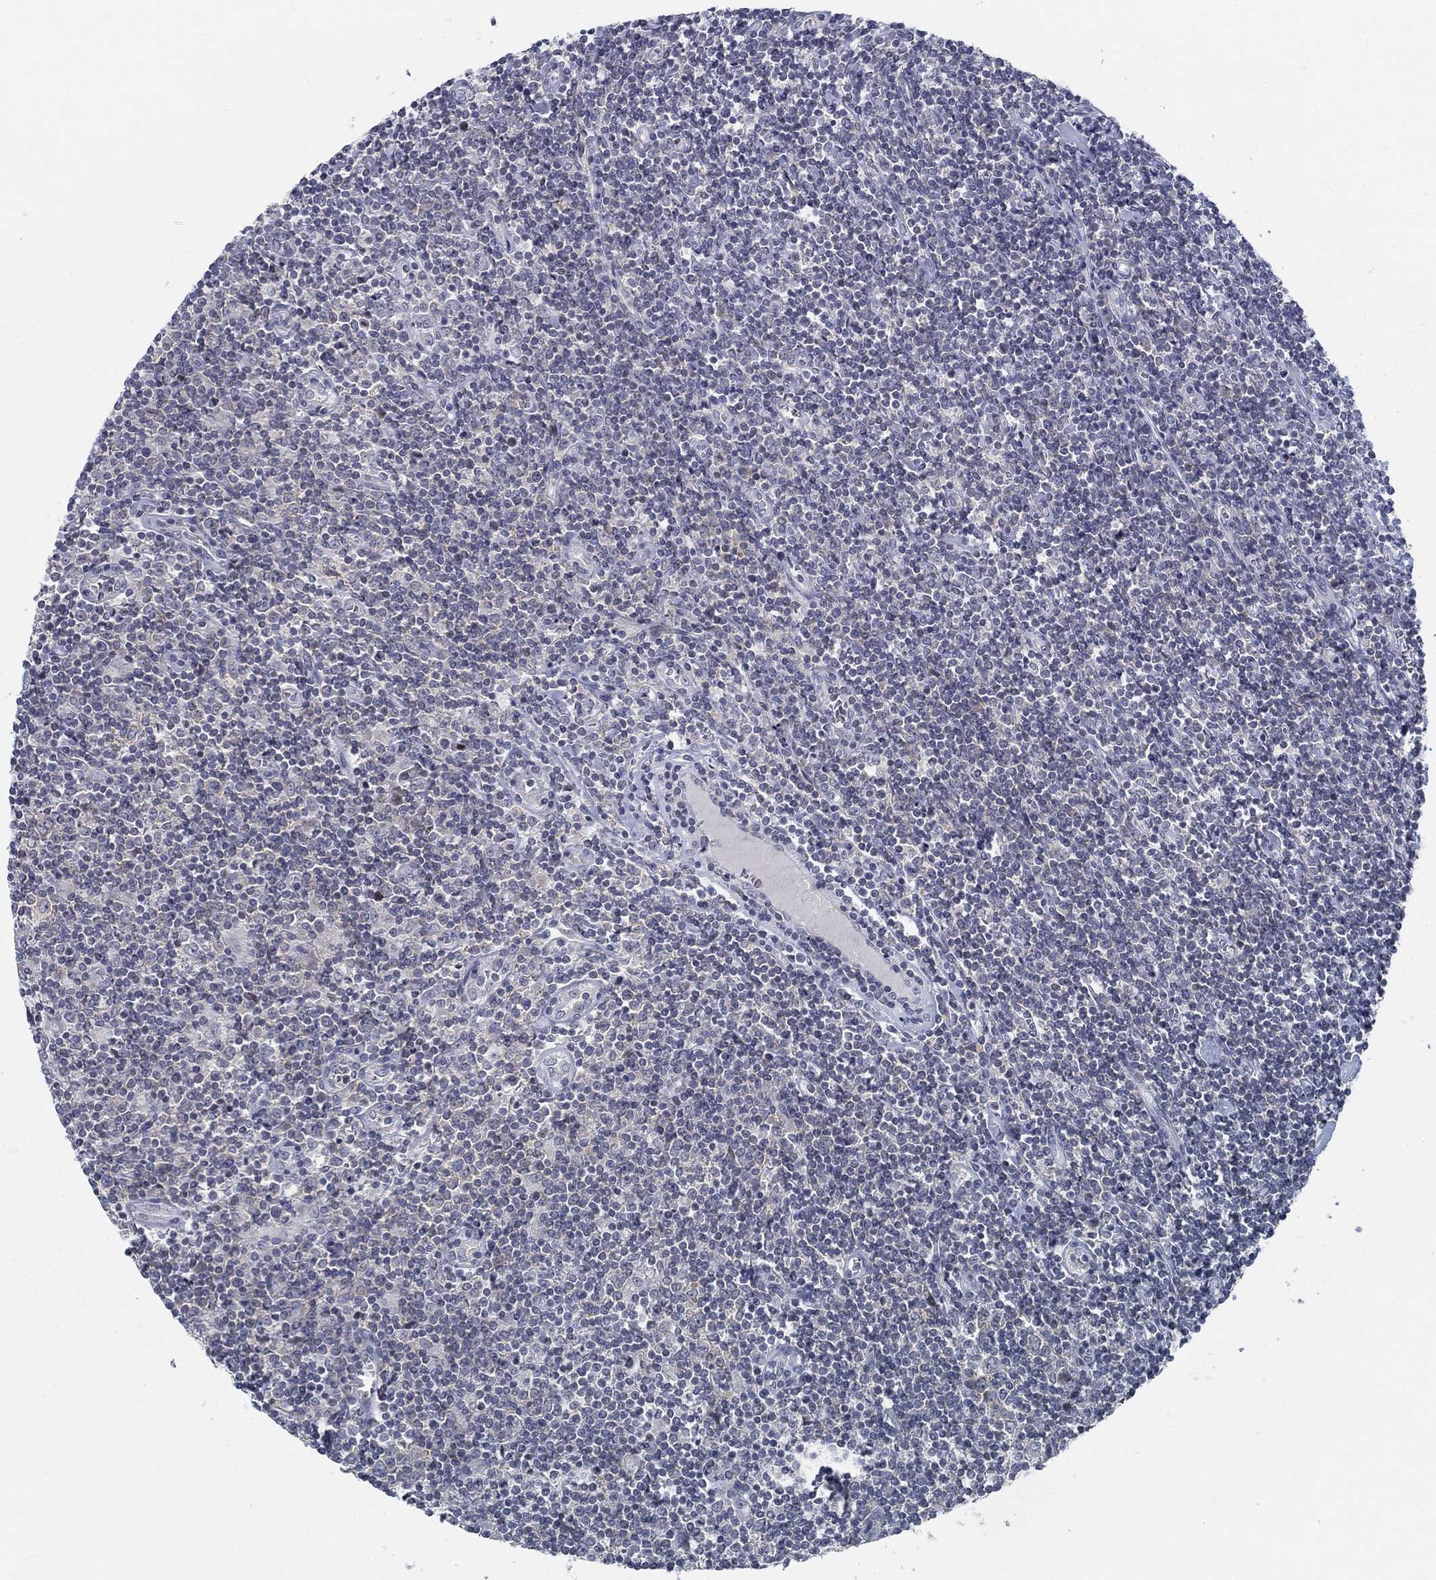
{"staining": {"intensity": "negative", "quantity": "none", "location": "none"}, "tissue": "lymphoma", "cell_type": "Tumor cells", "image_type": "cancer", "snomed": [{"axis": "morphology", "description": "Hodgkin's disease, NOS"}, {"axis": "topography", "description": "Lymph node"}], "caption": "Tumor cells show no significant positivity in Hodgkin's disease. The staining is performed using DAB brown chromogen with nuclei counter-stained in using hematoxylin.", "gene": "ATP1A3", "patient": {"sex": "male", "age": 40}}